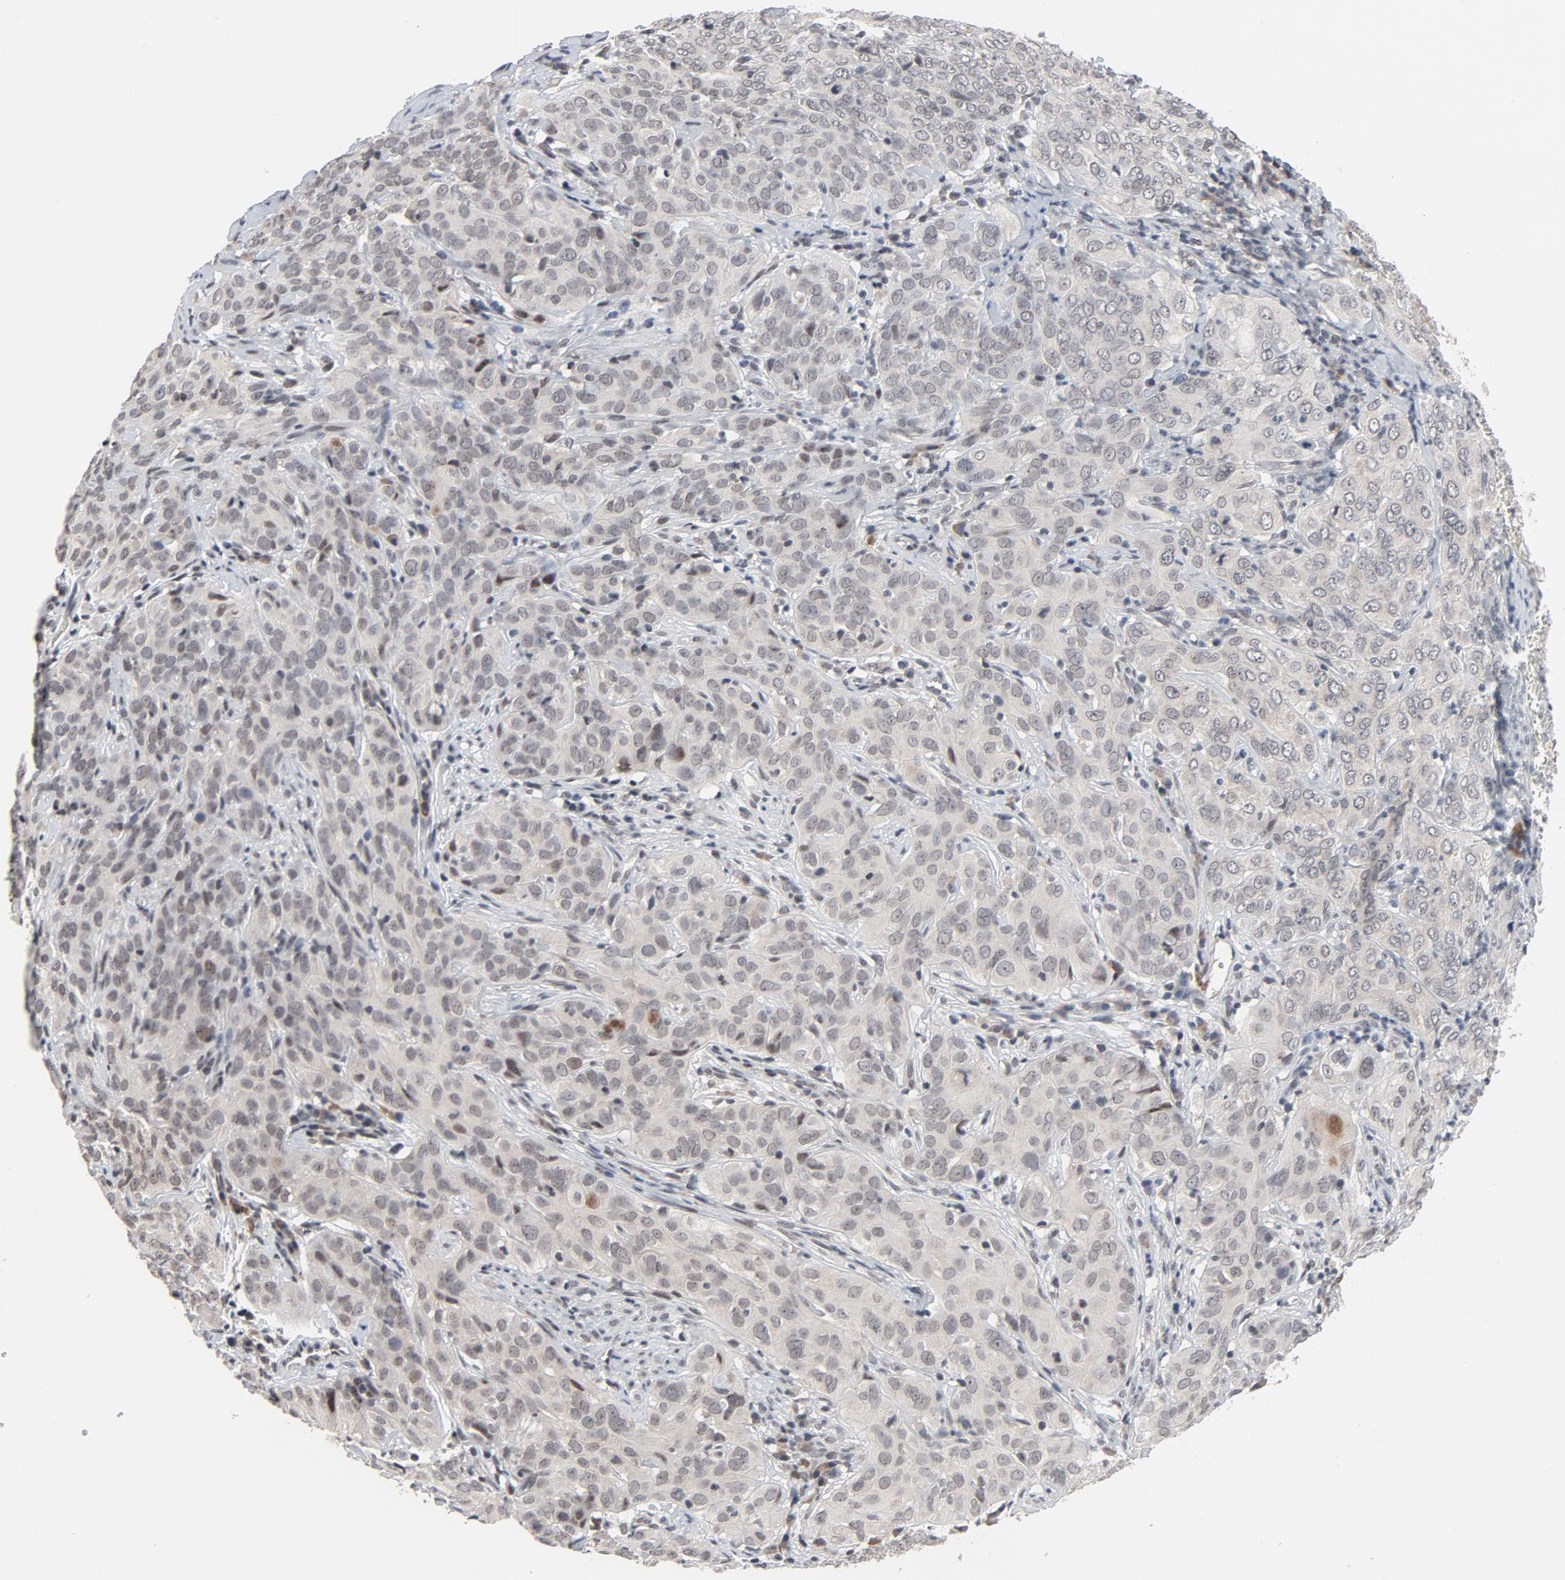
{"staining": {"intensity": "weak", "quantity": "<25%", "location": "nuclear"}, "tissue": "cervical cancer", "cell_type": "Tumor cells", "image_type": "cancer", "snomed": [{"axis": "morphology", "description": "Squamous cell carcinoma, NOS"}, {"axis": "topography", "description": "Cervix"}], "caption": "A histopathology image of cervical cancer stained for a protein exhibits no brown staining in tumor cells.", "gene": "MT3", "patient": {"sex": "female", "age": 38}}